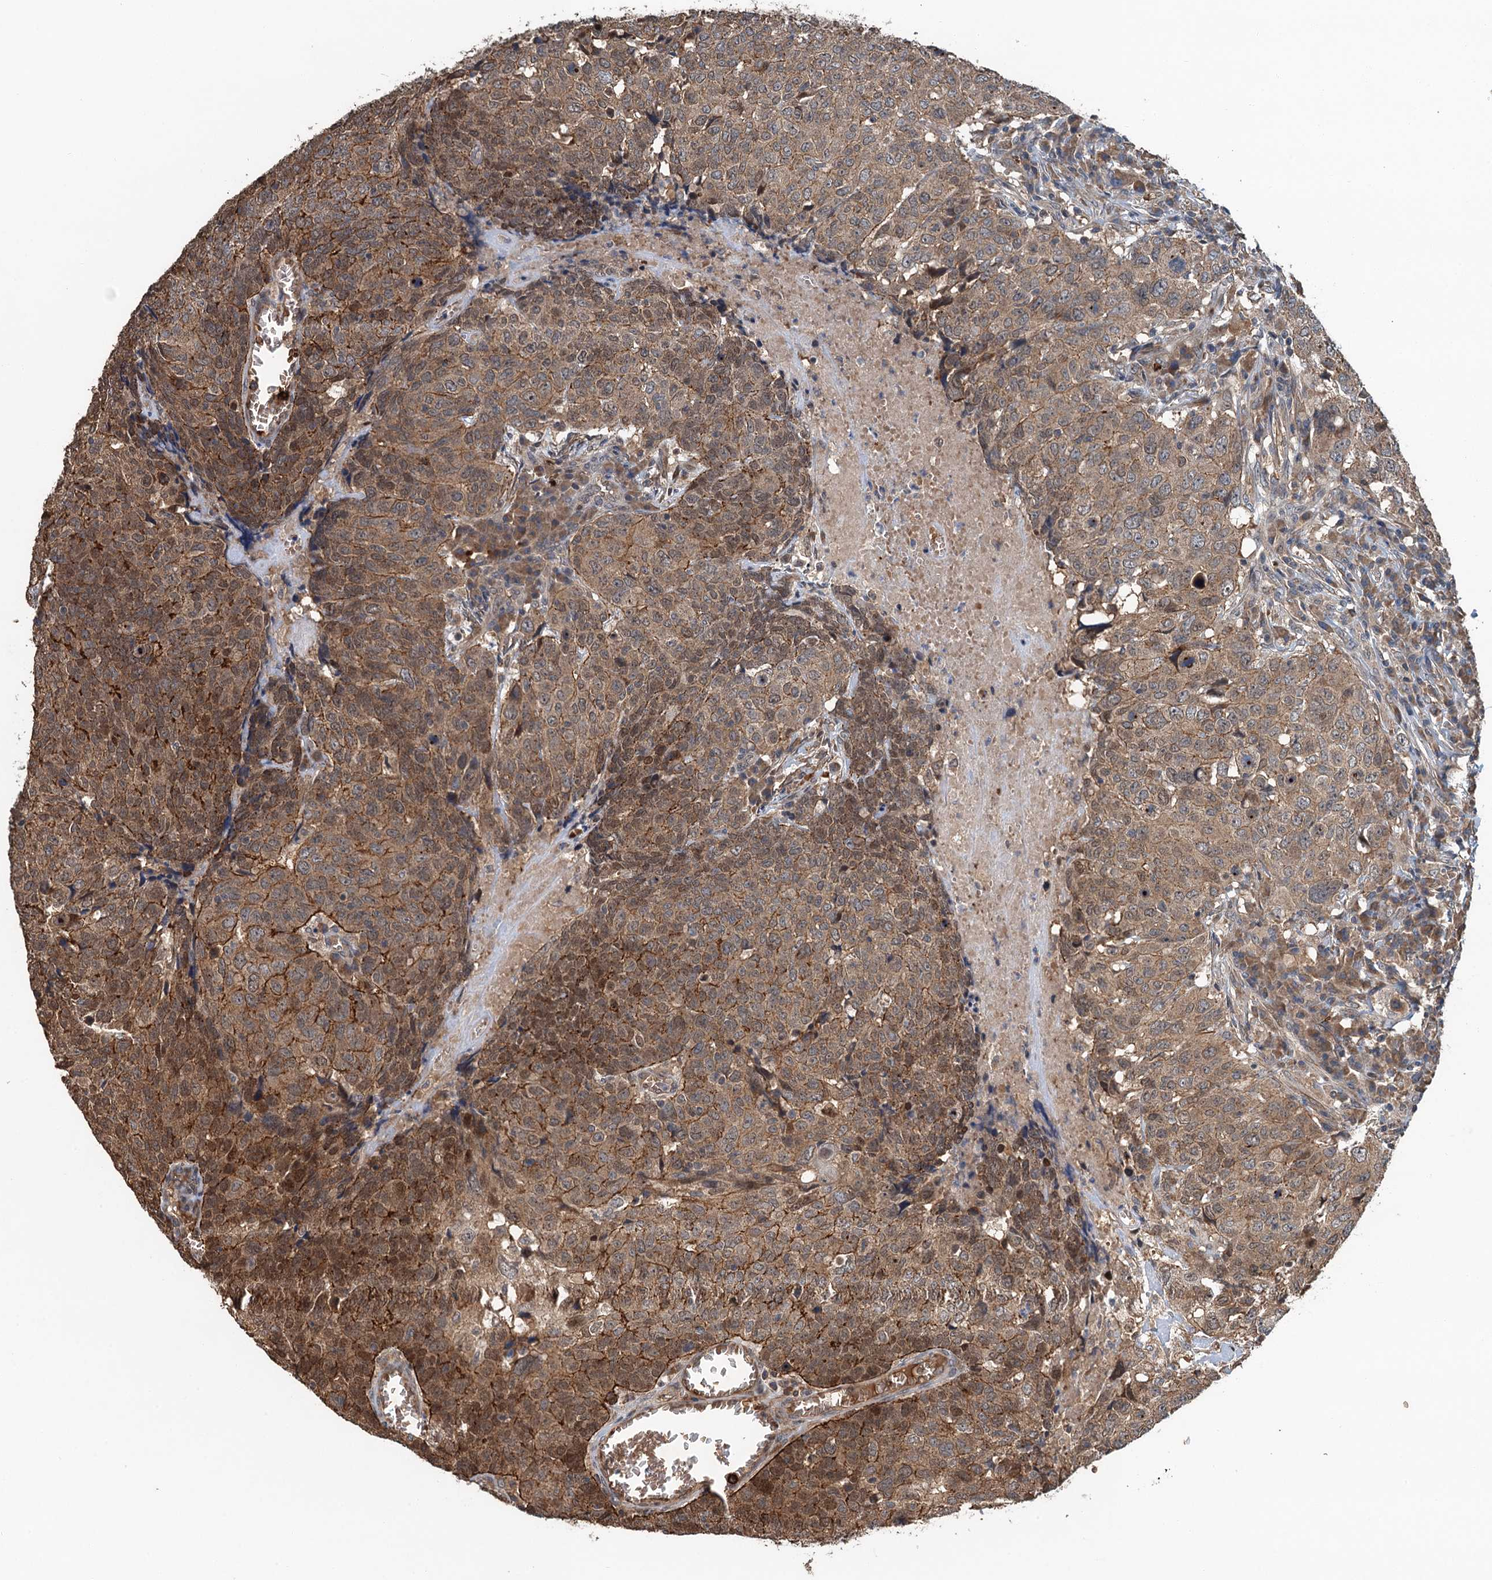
{"staining": {"intensity": "moderate", "quantity": ">75%", "location": "cytoplasmic/membranous"}, "tissue": "head and neck cancer", "cell_type": "Tumor cells", "image_type": "cancer", "snomed": [{"axis": "morphology", "description": "Squamous cell carcinoma, NOS"}, {"axis": "topography", "description": "Head-Neck"}], "caption": "Moderate cytoplasmic/membranous positivity for a protein is identified in about >75% of tumor cells of head and neck squamous cell carcinoma using immunohistochemistry.", "gene": "SNX32", "patient": {"sex": "male", "age": 66}}